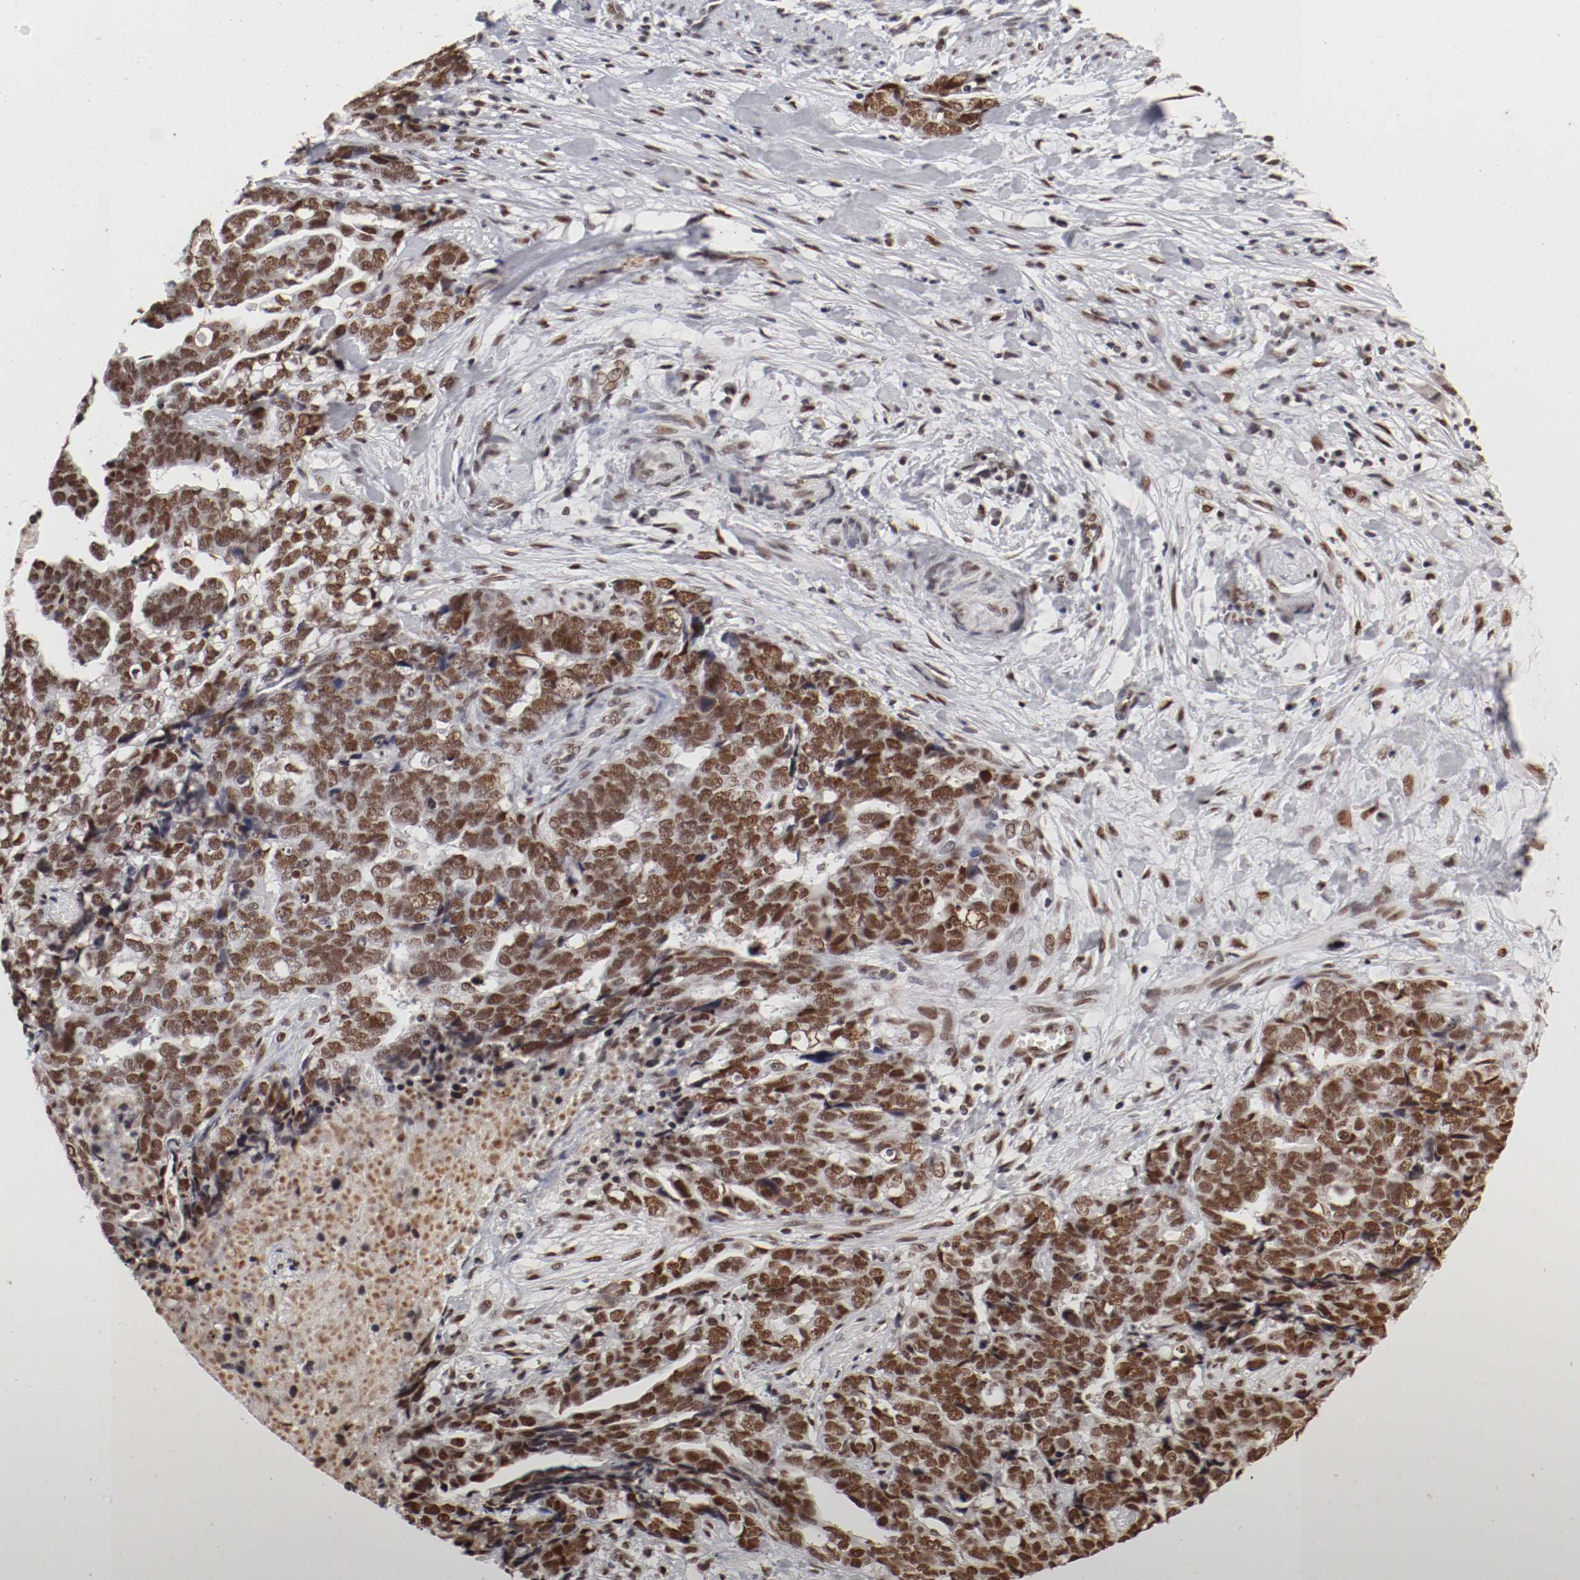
{"staining": {"intensity": "strong", "quantity": ">75%", "location": "nuclear"}, "tissue": "ovarian cancer", "cell_type": "Tumor cells", "image_type": "cancer", "snomed": [{"axis": "morphology", "description": "Normal tissue, NOS"}, {"axis": "morphology", "description": "Cystadenocarcinoma, serous, NOS"}, {"axis": "topography", "description": "Fallopian tube"}, {"axis": "topography", "description": "Ovary"}], "caption": "Protein staining by immunohistochemistry (IHC) shows strong nuclear positivity in about >75% of tumor cells in ovarian cancer (serous cystadenocarcinoma). (DAB (3,3'-diaminobenzidine) = brown stain, brightfield microscopy at high magnification).", "gene": "TP53BP1", "patient": {"sex": "female", "age": 56}}